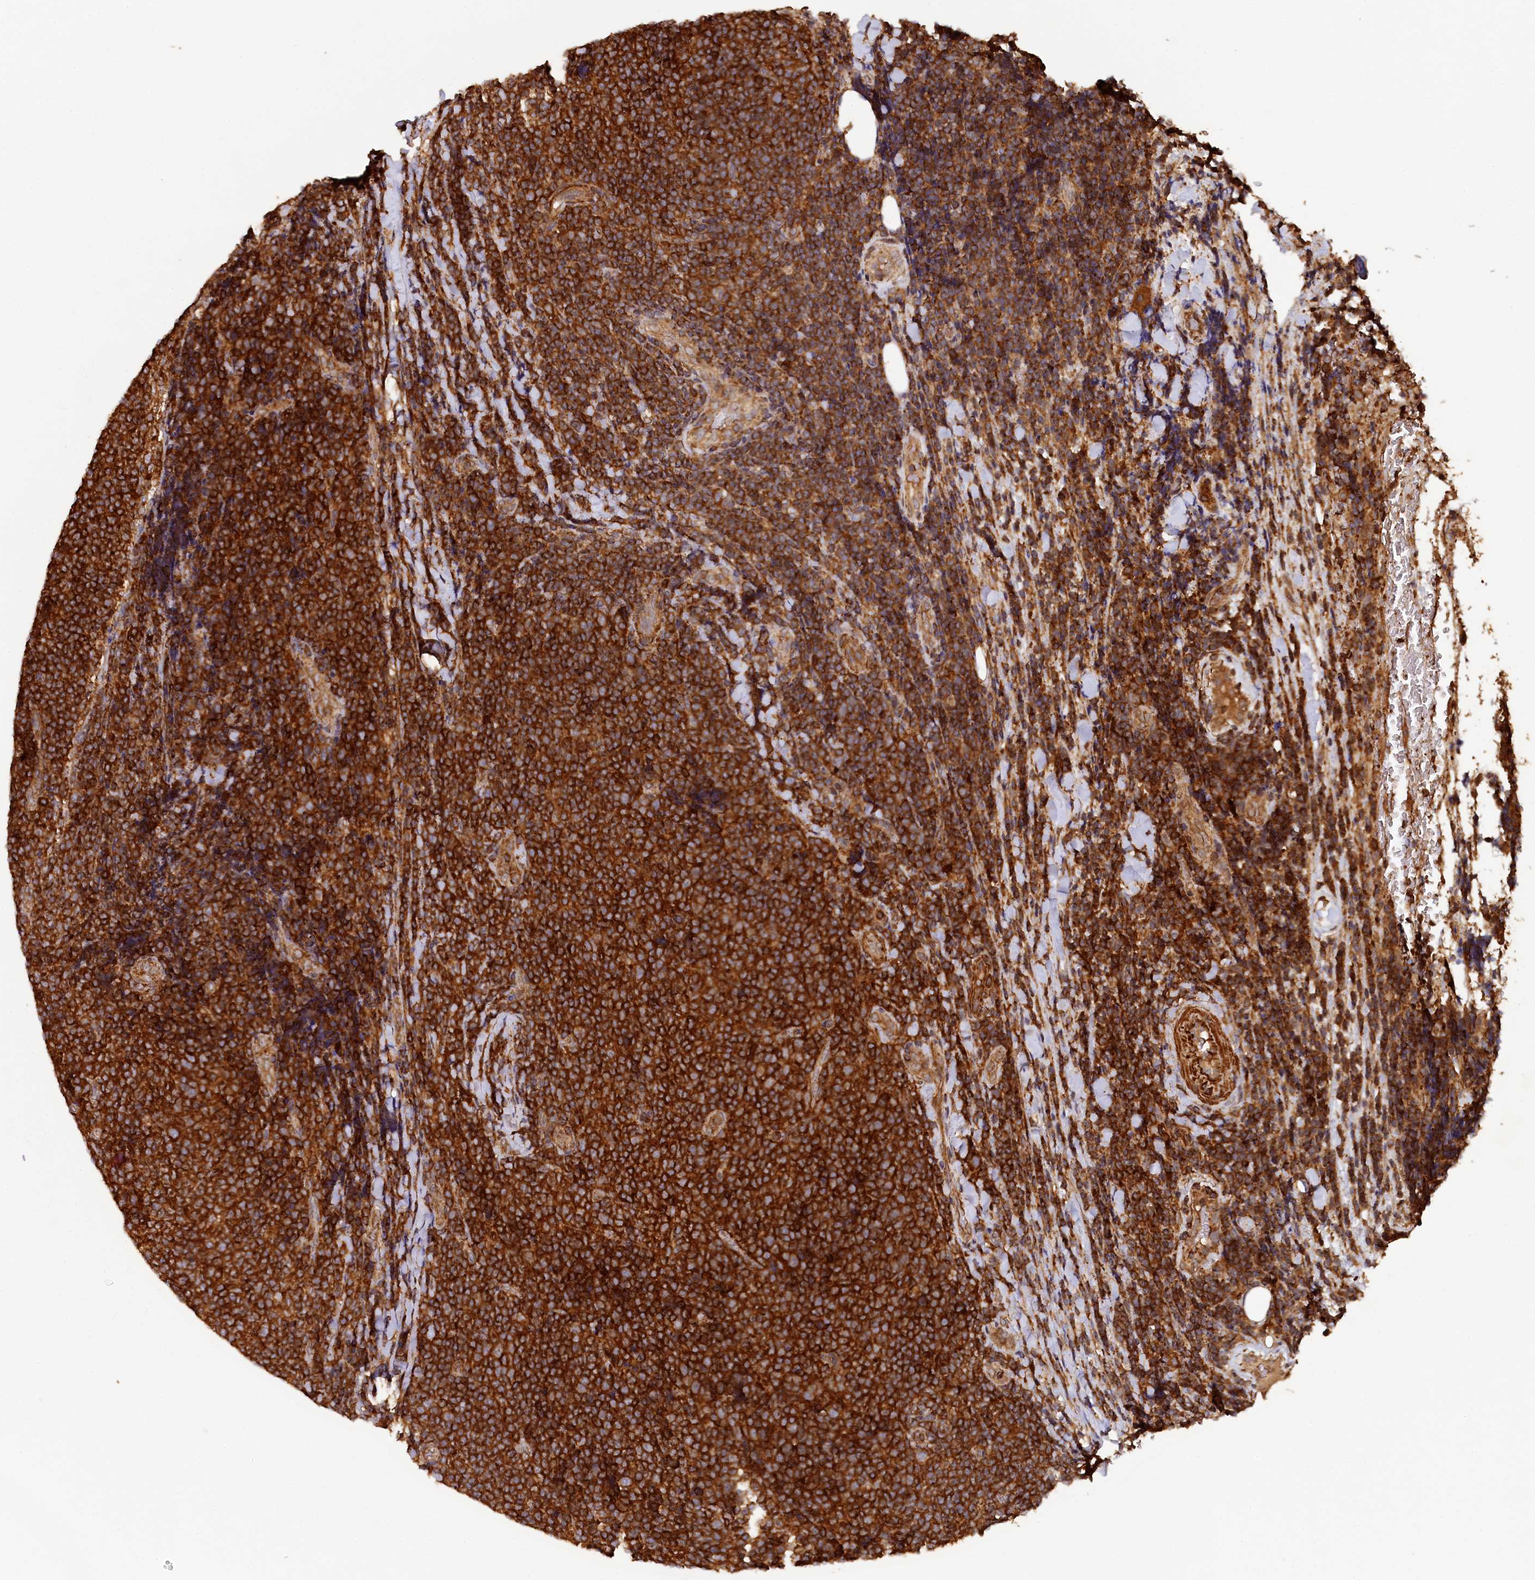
{"staining": {"intensity": "strong", "quantity": ">75%", "location": "cytoplasmic/membranous"}, "tissue": "lymphoma", "cell_type": "Tumor cells", "image_type": "cancer", "snomed": [{"axis": "morphology", "description": "Malignant lymphoma, non-Hodgkin's type, Low grade"}, {"axis": "topography", "description": "Lymph node"}], "caption": "High-magnification brightfield microscopy of malignant lymphoma, non-Hodgkin's type (low-grade) stained with DAB (3,3'-diaminobenzidine) (brown) and counterstained with hematoxylin (blue). tumor cells exhibit strong cytoplasmic/membranous expression is present in approximately>75% of cells. (IHC, brightfield microscopy, high magnification).", "gene": "STUB1", "patient": {"sex": "male", "age": 66}}